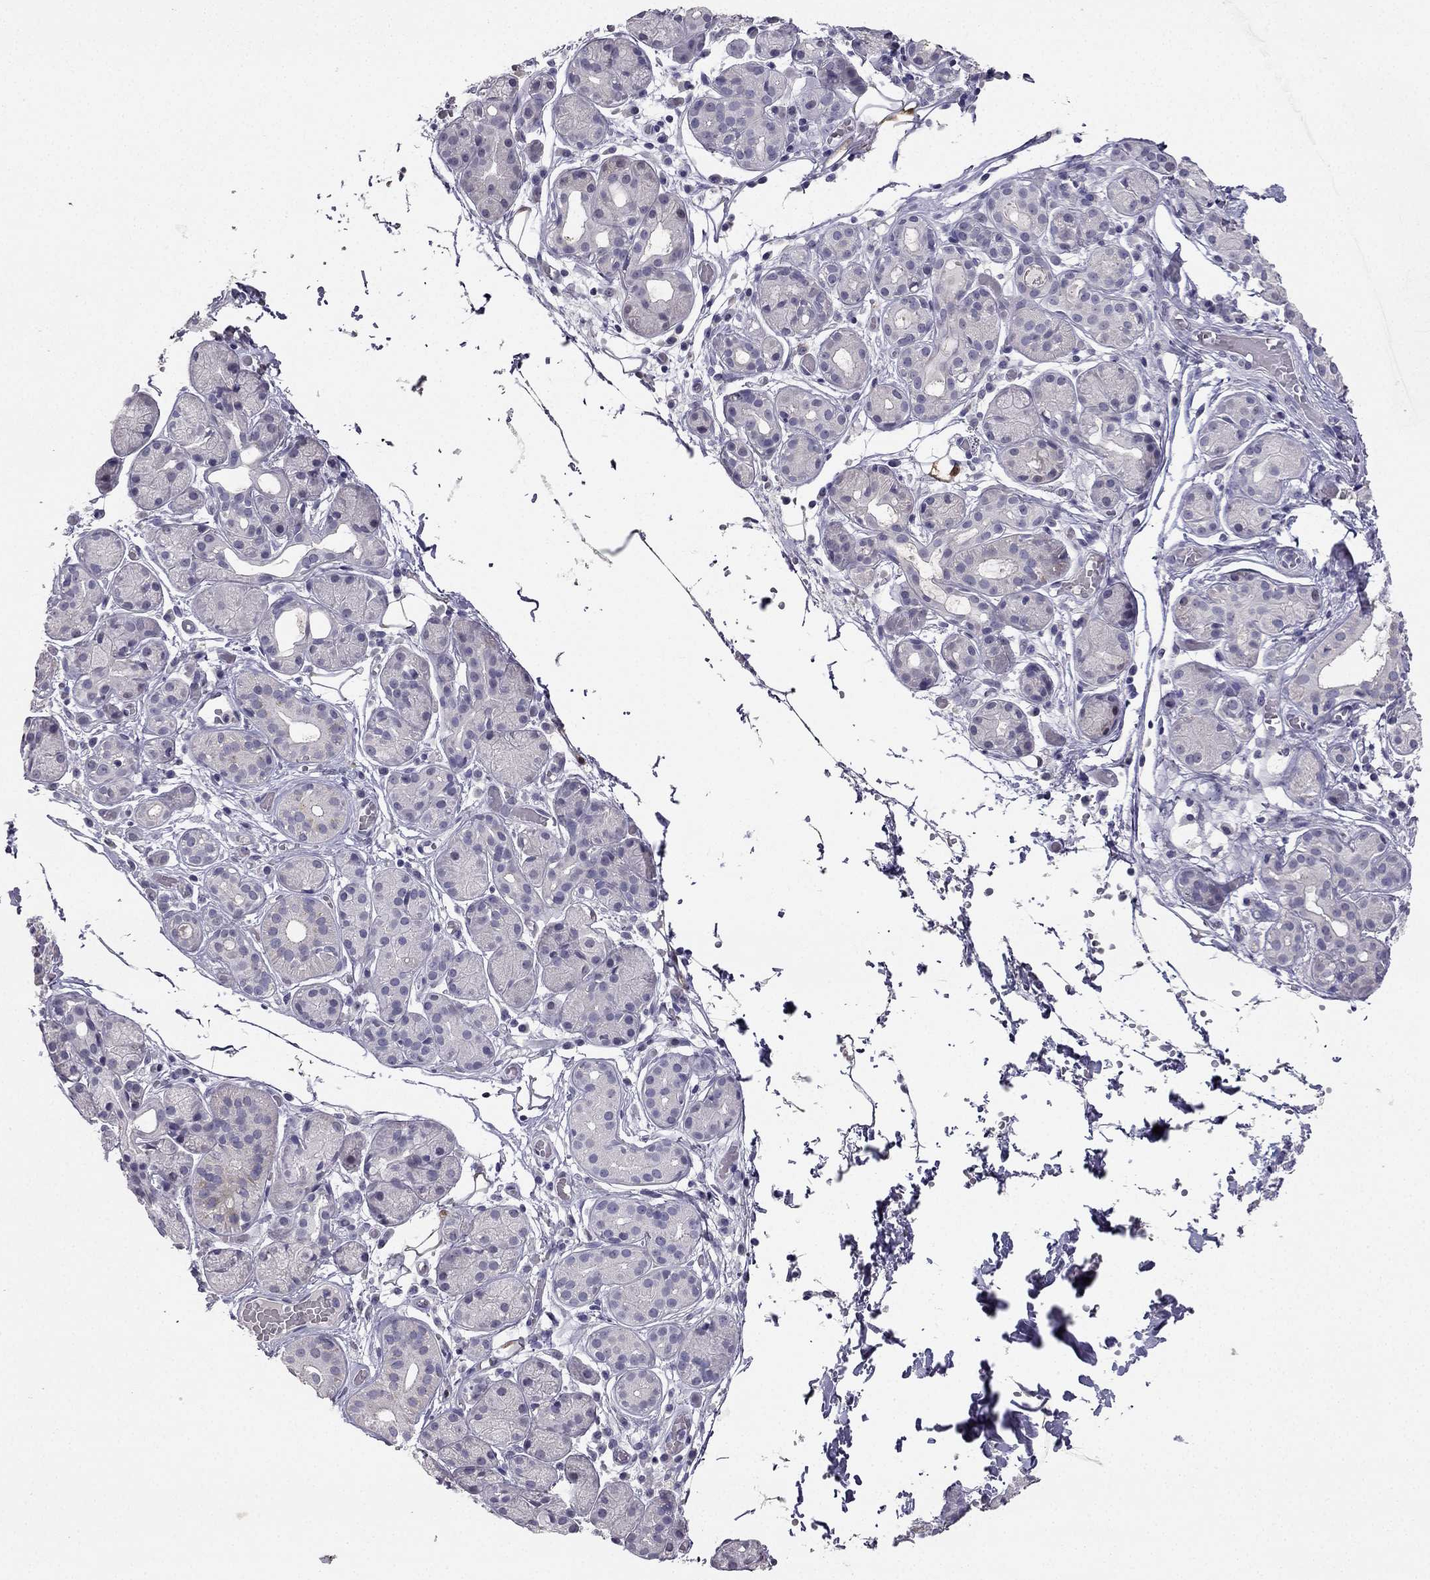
{"staining": {"intensity": "negative", "quantity": "none", "location": "none"}, "tissue": "salivary gland", "cell_type": "Glandular cells", "image_type": "normal", "snomed": [{"axis": "morphology", "description": "Normal tissue, NOS"}, {"axis": "topography", "description": "Salivary gland"}, {"axis": "topography", "description": "Peripheral nerve tissue"}], "caption": "Immunohistochemical staining of normal human salivary gland shows no significant positivity in glandular cells.", "gene": "CALB2", "patient": {"sex": "male", "age": 71}}